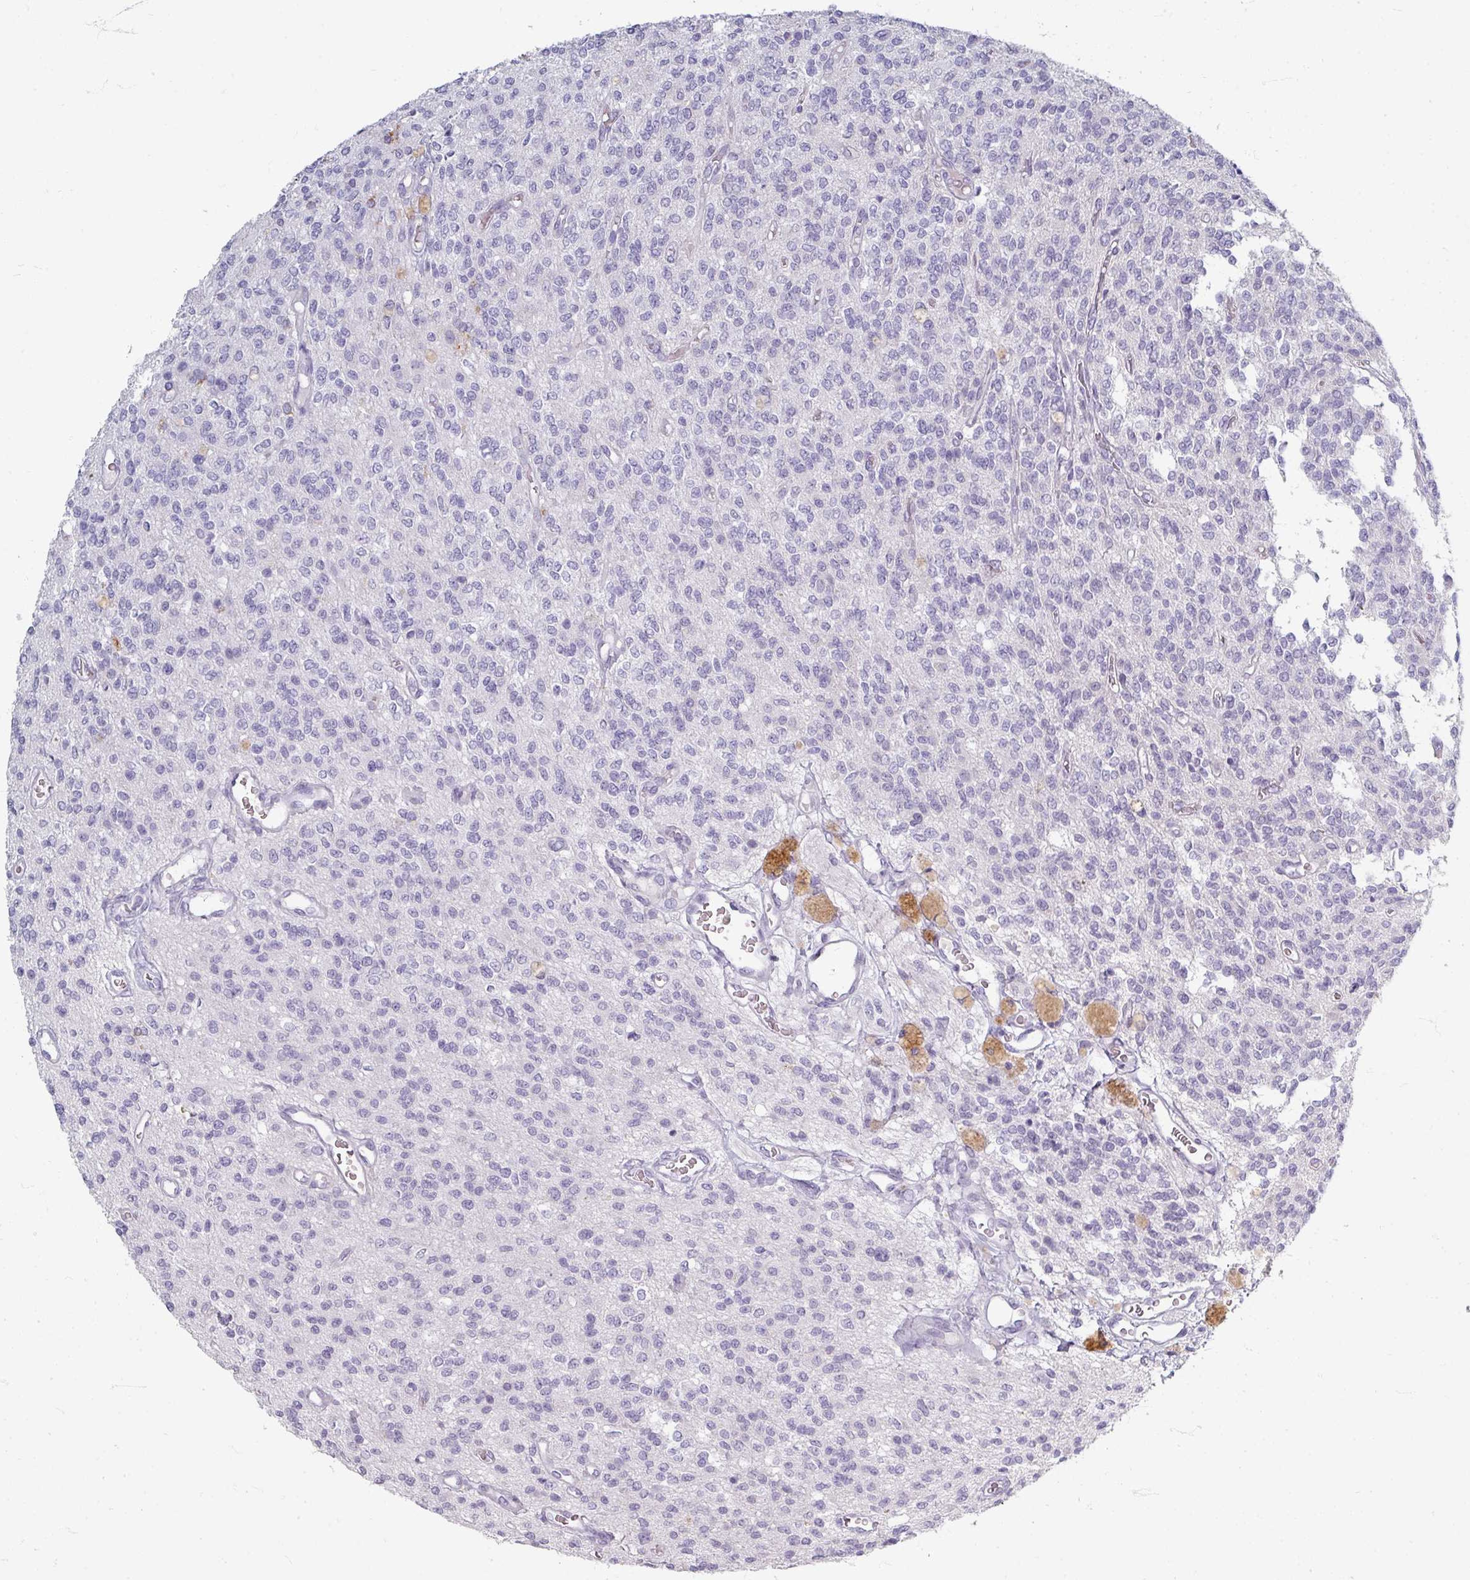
{"staining": {"intensity": "negative", "quantity": "none", "location": "none"}, "tissue": "glioma", "cell_type": "Tumor cells", "image_type": "cancer", "snomed": [{"axis": "morphology", "description": "Glioma, malignant, High grade"}, {"axis": "topography", "description": "Brain"}], "caption": "Micrograph shows no significant protein positivity in tumor cells of malignant glioma (high-grade).", "gene": "ZNF878", "patient": {"sex": "male", "age": 34}}